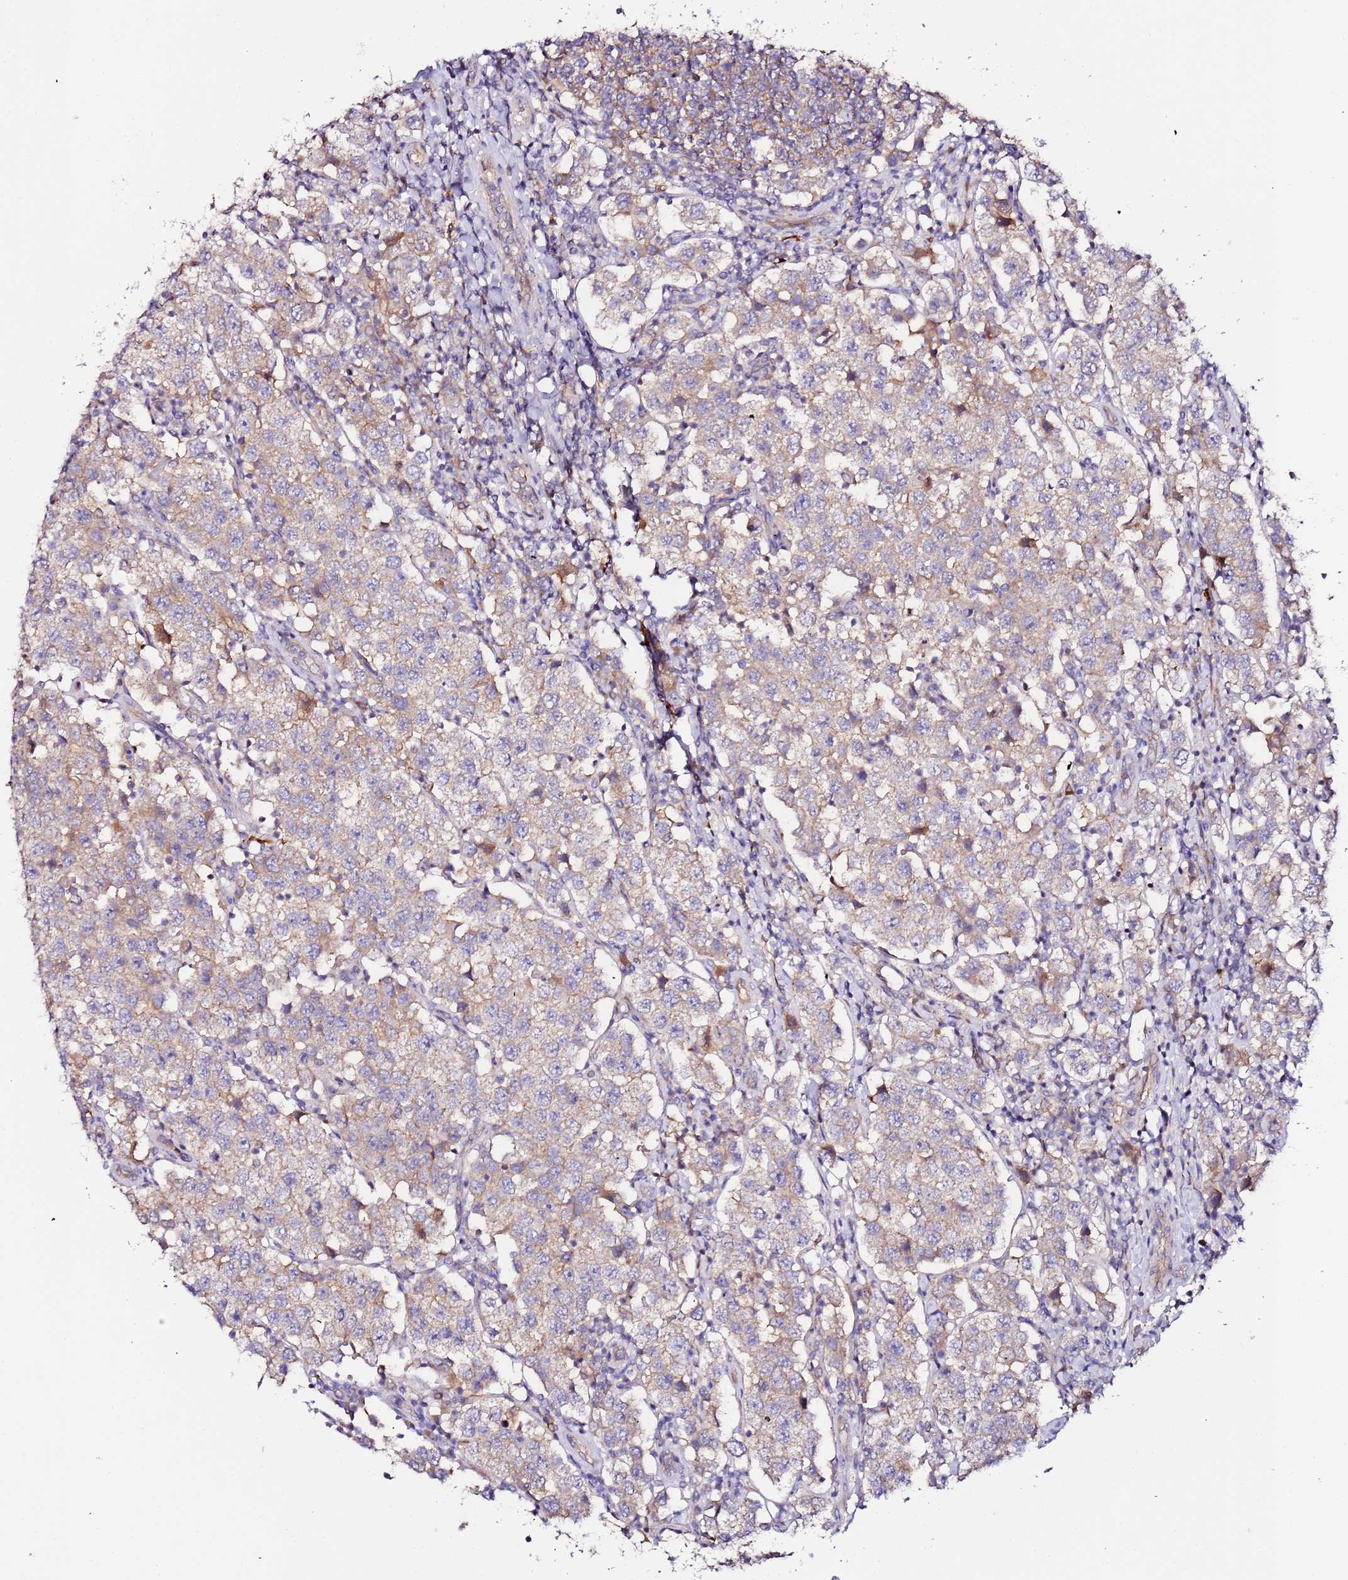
{"staining": {"intensity": "moderate", "quantity": "25%-75%", "location": "cytoplasmic/membranous"}, "tissue": "testis cancer", "cell_type": "Tumor cells", "image_type": "cancer", "snomed": [{"axis": "morphology", "description": "Seminoma, NOS"}, {"axis": "topography", "description": "Testis"}], "caption": "Testis seminoma tissue shows moderate cytoplasmic/membranous positivity in about 25%-75% of tumor cells", "gene": "FLVCR1", "patient": {"sex": "male", "age": 37}}